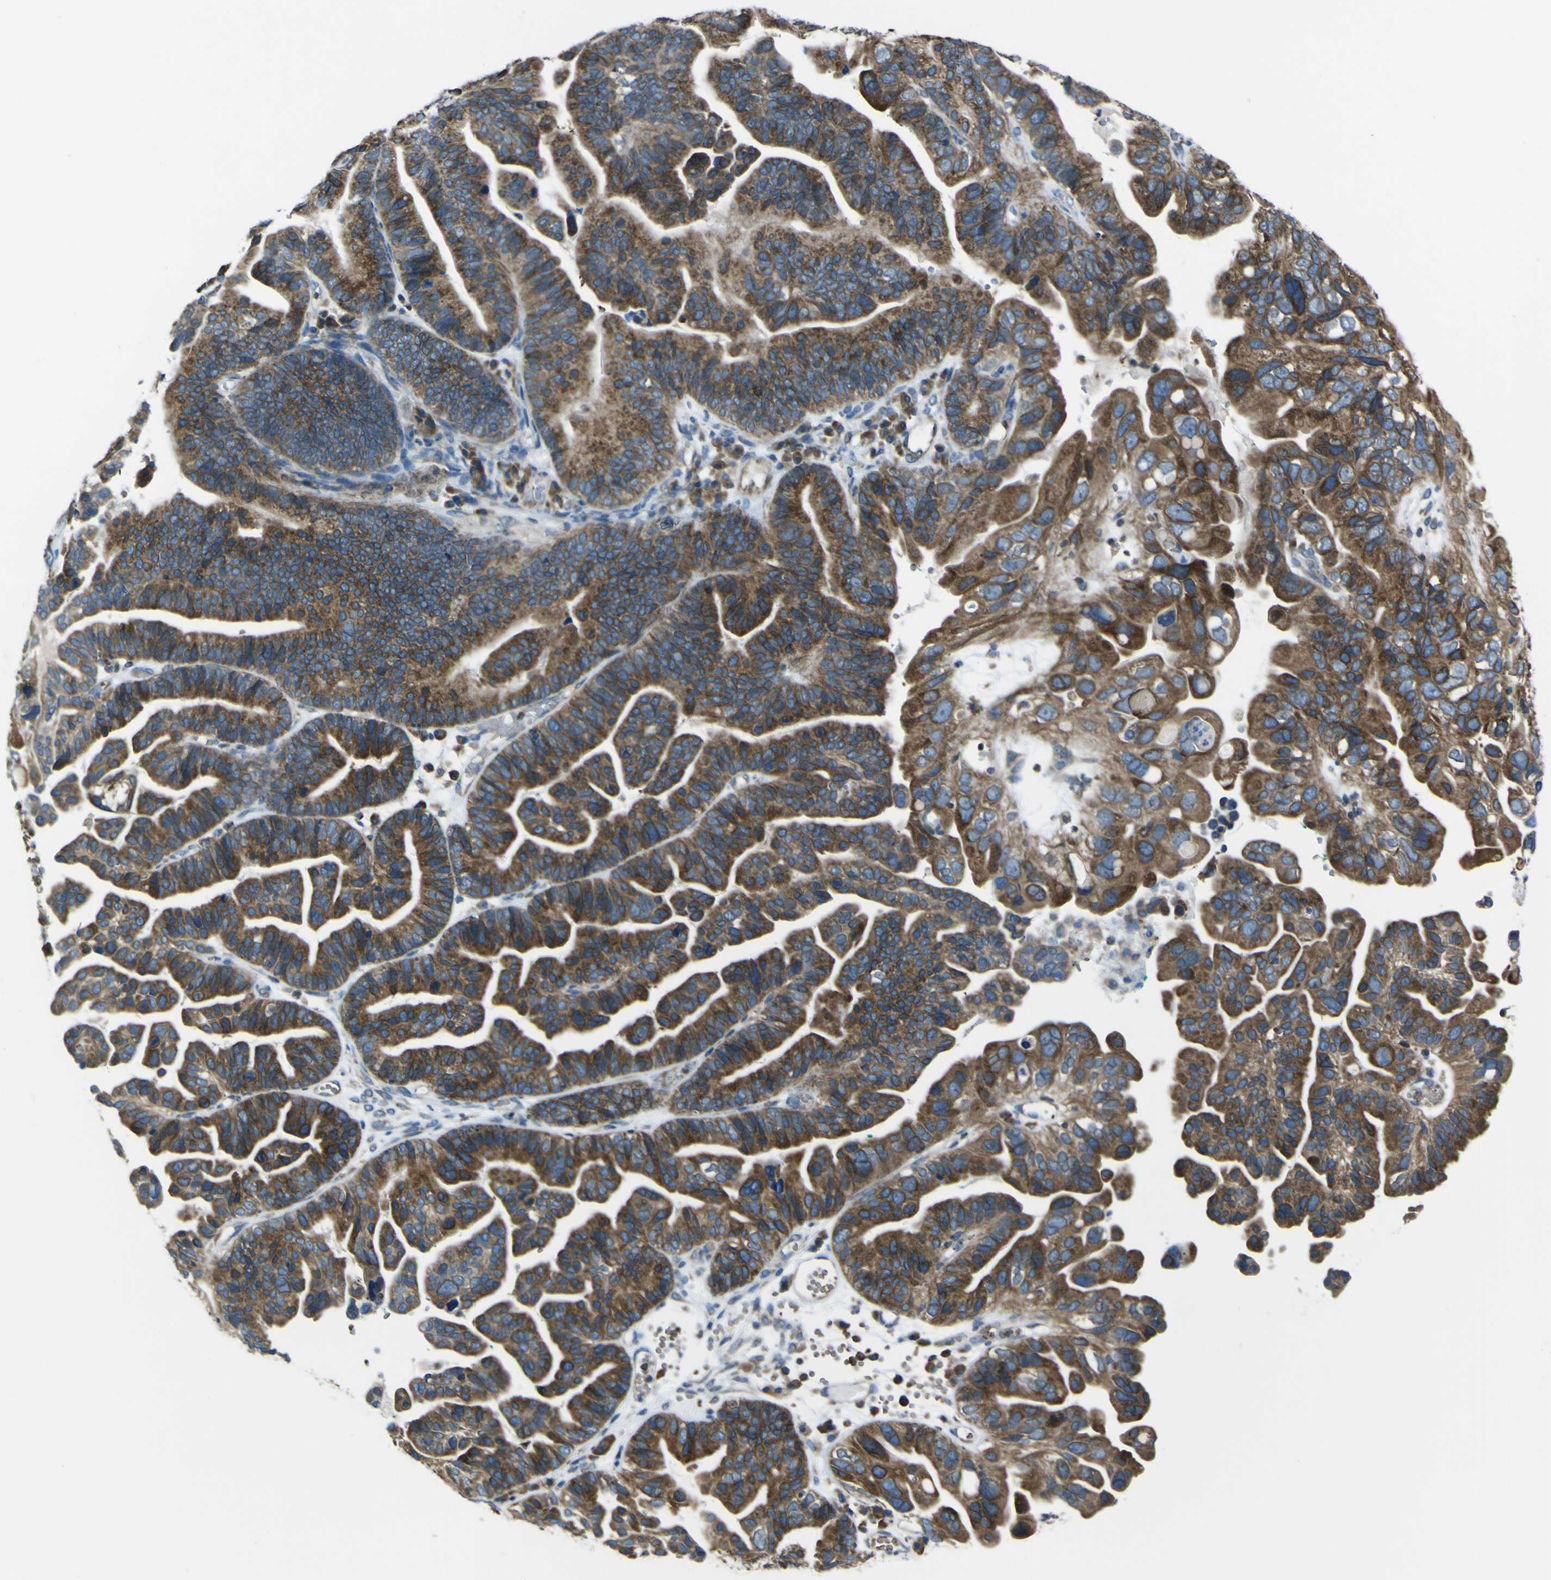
{"staining": {"intensity": "moderate", "quantity": ">75%", "location": "cytoplasmic/membranous"}, "tissue": "ovarian cancer", "cell_type": "Tumor cells", "image_type": "cancer", "snomed": [{"axis": "morphology", "description": "Cystadenocarcinoma, serous, NOS"}, {"axis": "topography", "description": "Ovary"}], "caption": "Human serous cystadenocarcinoma (ovarian) stained with a brown dye displays moderate cytoplasmic/membranous positive positivity in approximately >75% of tumor cells.", "gene": "STIM1", "patient": {"sex": "female", "age": 56}}